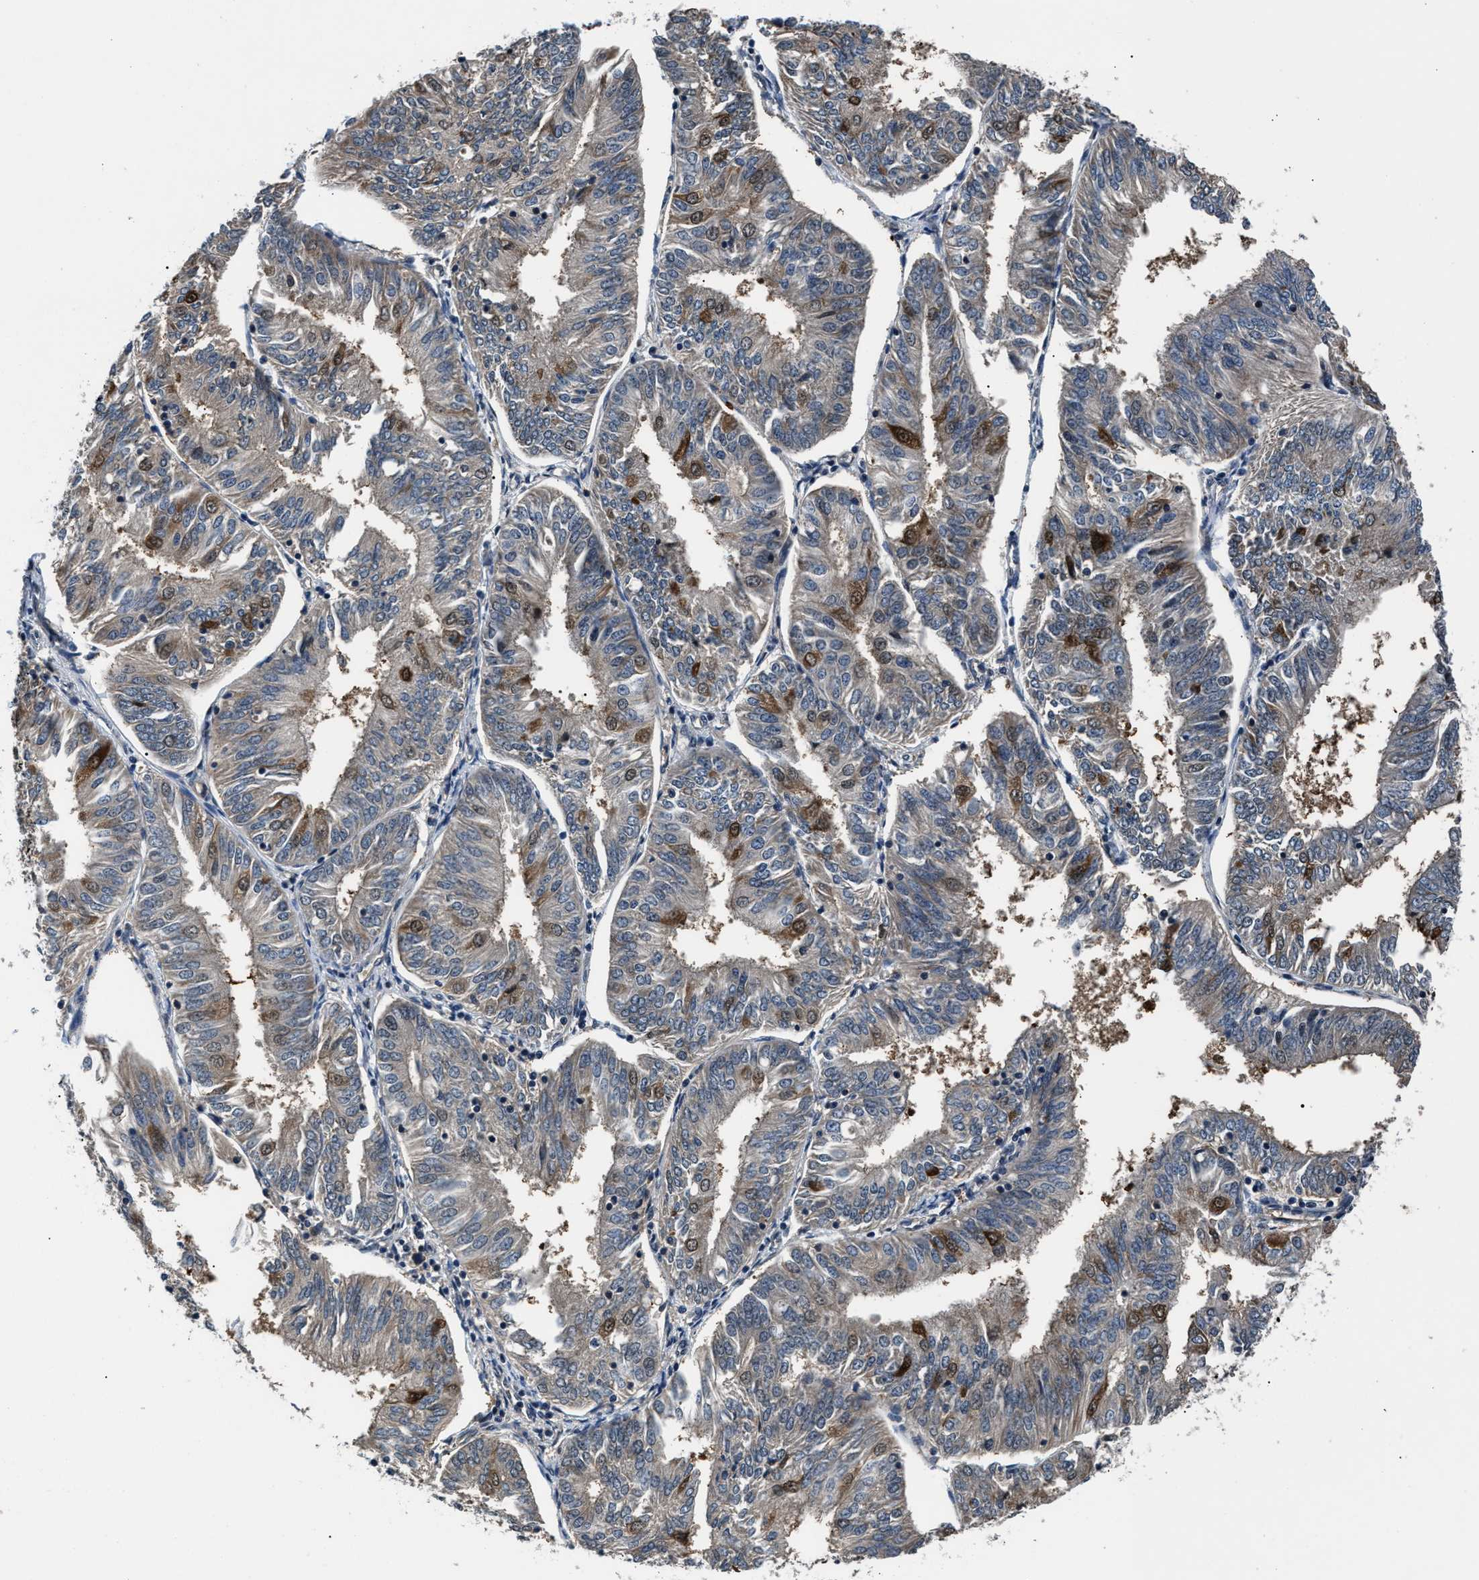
{"staining": {"intensity": "moderate", "quantity": "25%-75%", "location": "cytoplasmic/membranous"}, "tissue": "endometrial cancer", "cell_type": "Tumor cells", "image_type": "cancer", "snomed": [{"axis": "morphology", "description": "Adenocarcinoma, NOS"}, {"axis": "topography", "description": "Endometrium"}], "caption": "Immunohistochemistry staining of adenocarcinoma (endometrial), which reveals medium levels of moderate cytoplasmic/membranous positivity in approximately 25%-75% of tumor cells indicating moderate cytoplasmic/membranous protein positivity. The staining was performed using DAB (3,3'-diaminobenzidine) (brown) for protein detection and nuclei were counterstained in hematoxylin (blue).", "gene": "RBM33", "patient": {"sex": "female", "age": 58}}